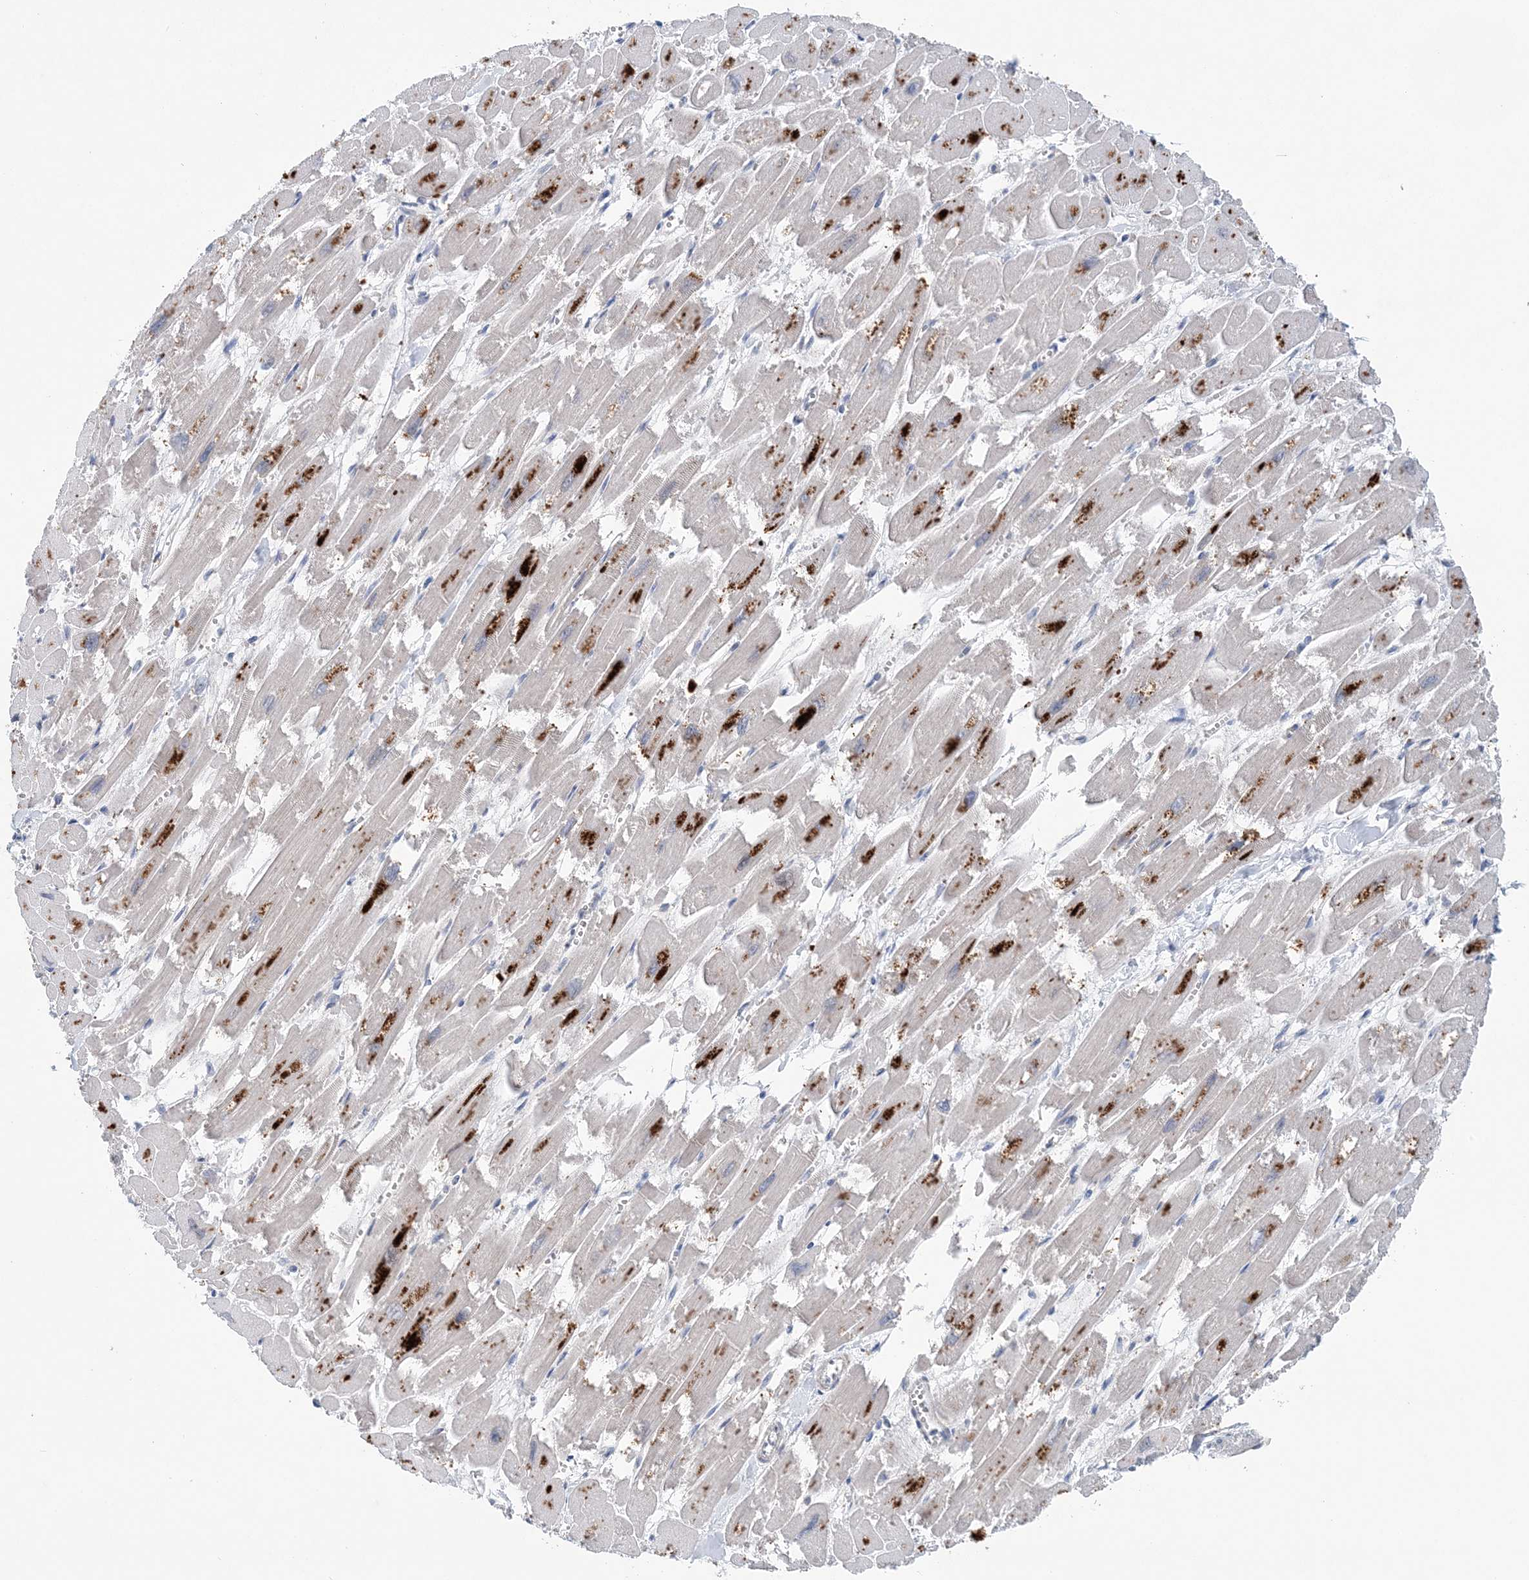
{"staining": {"intensity": "strong", "quantity": "<25%", "location": "cytoplasmic/membranous"}, "tissue": "heart muscle", "cell_type": "Cardiomyocytes", "image_type": "normal", "snomed": [{"axis": "morphology", "description": "Normal tissue, NOS"}, {"axis": "topography", "description": "Heart"}], "caption": "Cardiomyocytes demonstrate medium levels of strong cytoplasmic/membranous staining in approximately <25% of cells in normal human heart muscle.", "gene": "COPE", "patient": {"sex": "male", "age": 54}}